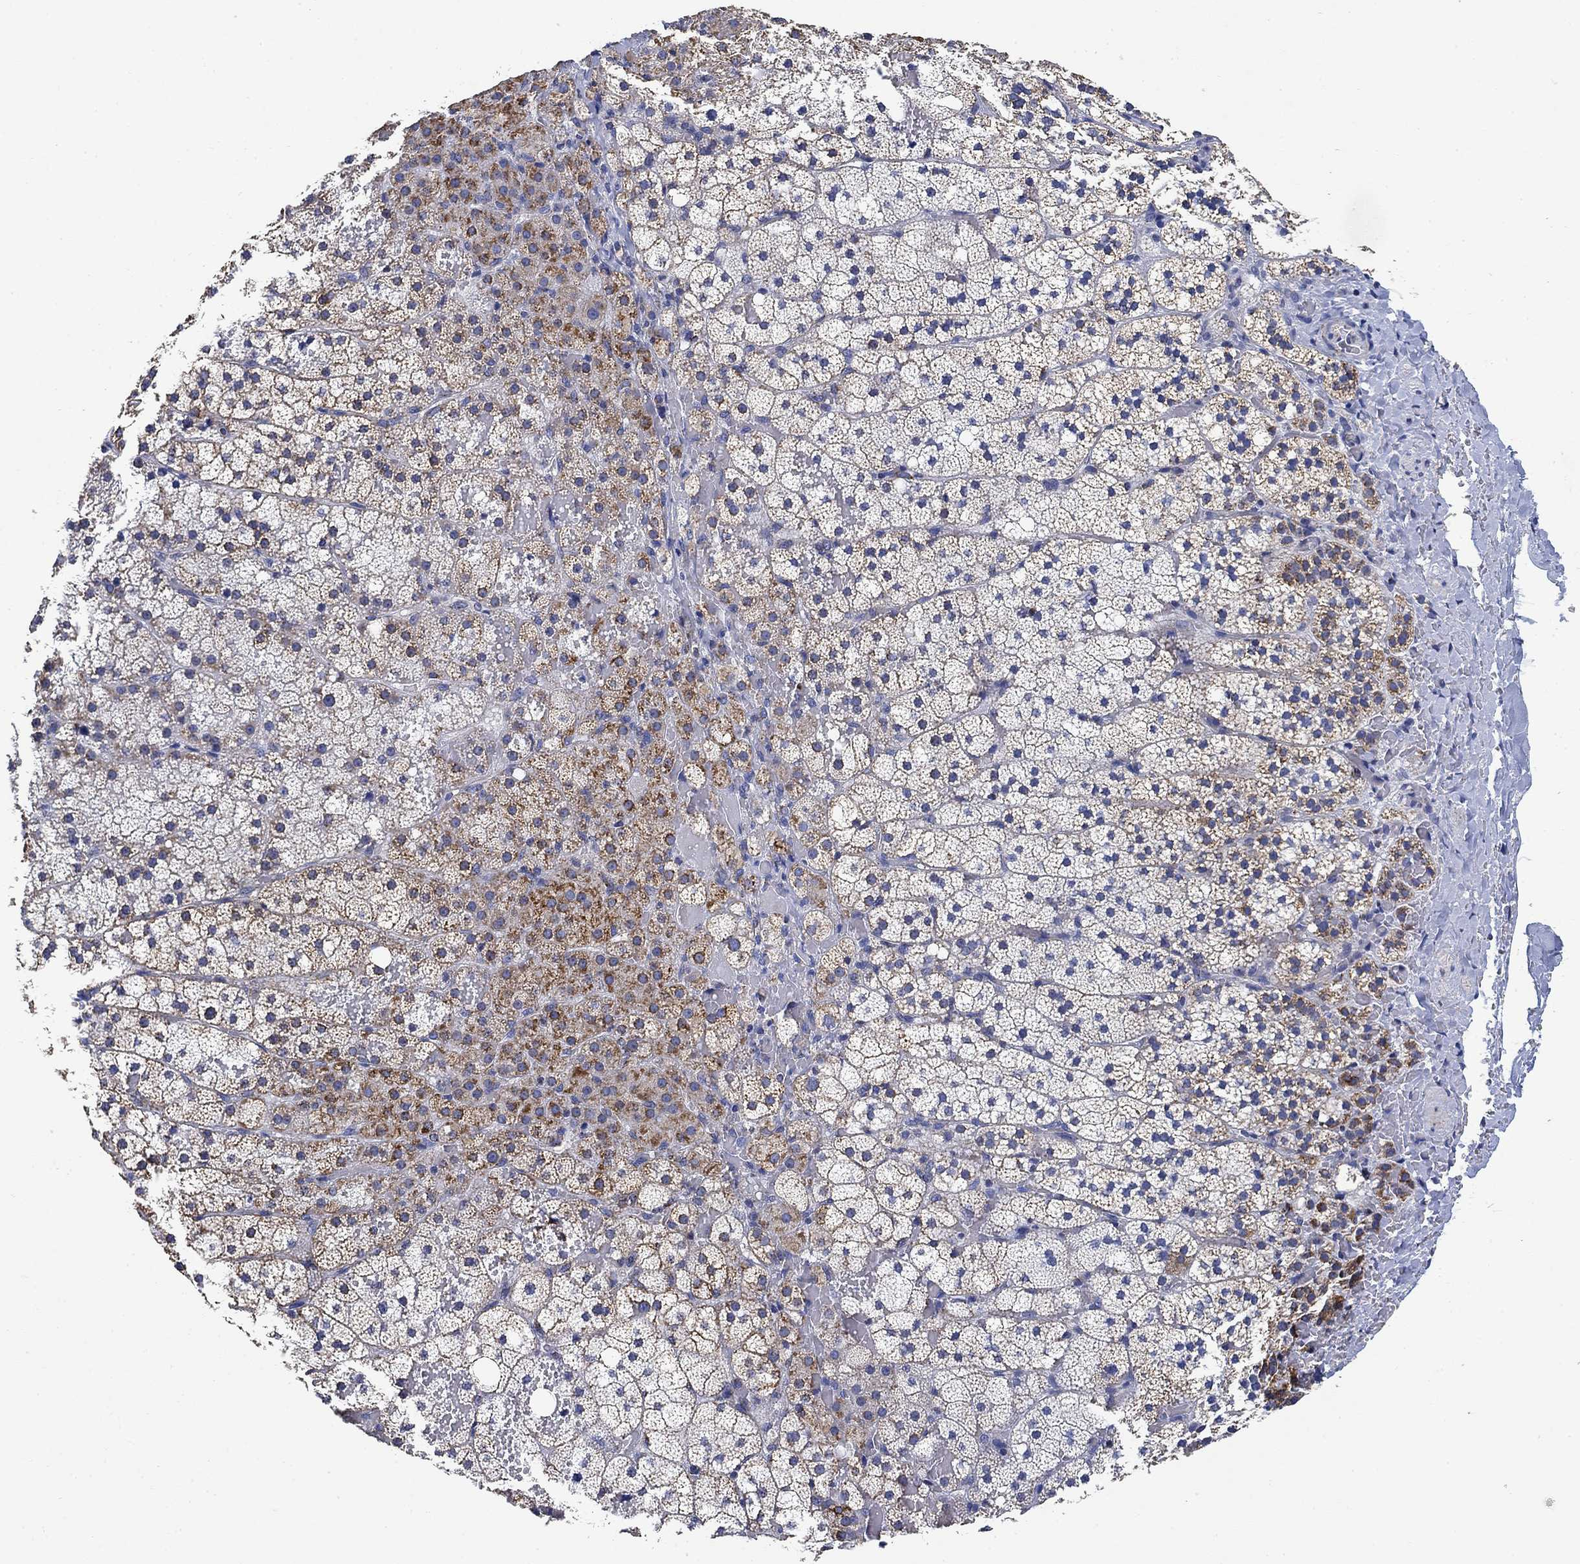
{"staining": {"intensity": "moderate", "quantity": ">75%", "location": "cytoplasmic/membranous"}, "tissue": "adrenal gland", "cell_type": "Glandular cells", "image_type": "normal", "snomed": [{"axis": "morphology", "description": "Normal tissue, NOS"}, {"axis": "topography", "description": "Adrenal gland"}], "caption": "High-magnification brightfield microscopy of benign adrenal gland stained with DAB (3,3'-diaminobenzidine) (brown) and counterstained with hematoxylin (blue). glandular cells exhibit moderate cytoplasmic/membranous staining is present in about>75% of cells. Nuclei are stained in blue.", "gene": "NDUFS3", "patient": {"sex": "male", "age": 53}}